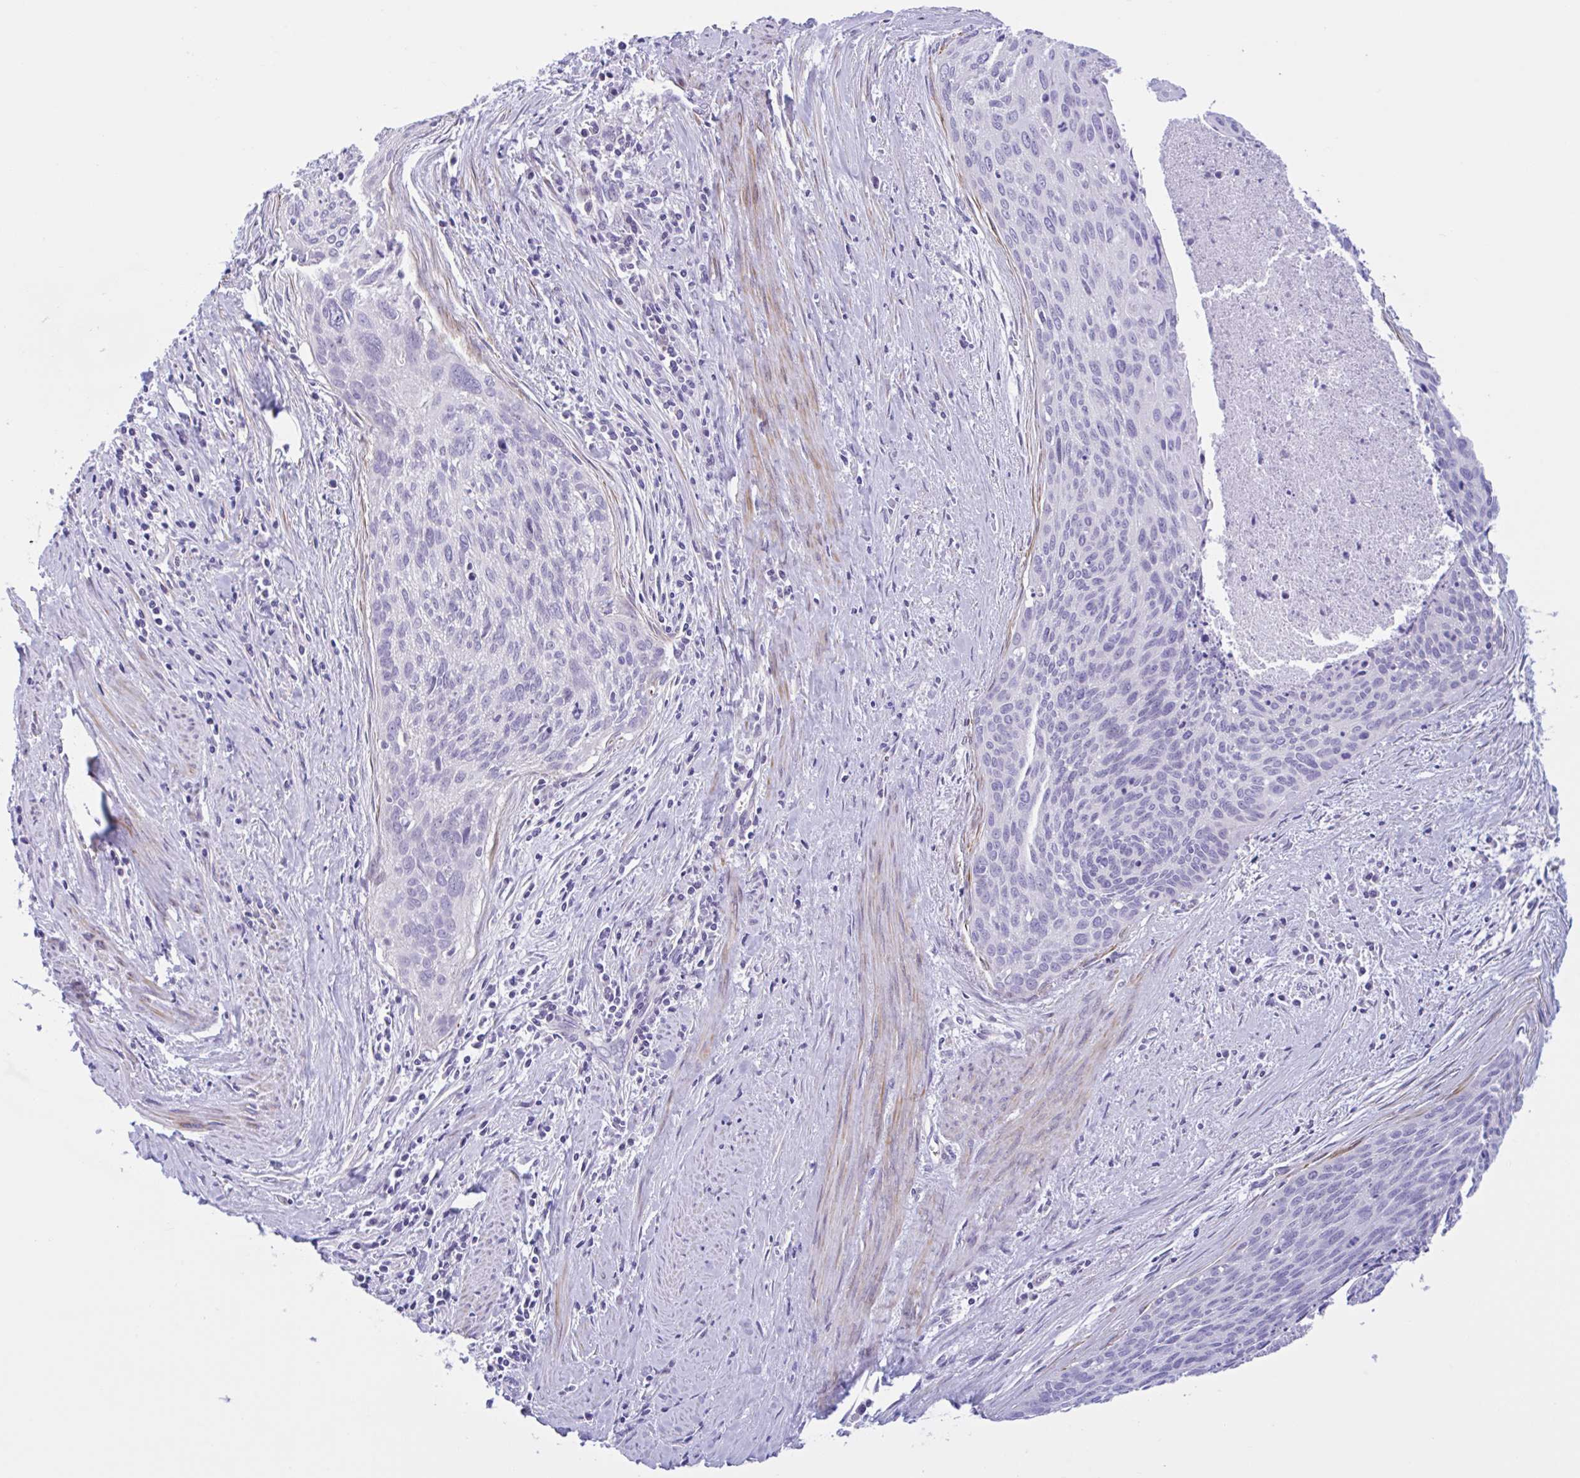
{"staining": {"intensity": "negative", "quantity": "none", "location": "none"}, "tissue": "cervical cancer", "cell_type": "Tumor cells", "image_type": "cancer", "snomed": [{"axis": "morphology", "description": "Squamous cell carcinoma, NOS"}, {"axis": "topography", "description": "Cervix"}], "caption": "An IHC histopathology image of squamous cell carcinoma (cervical) is shown. There is no staining in tumor cells of squamous cell carcinoma (cervical).", "gene": "AHCYL2", "patient": {"sex": "female", "age": 55}}